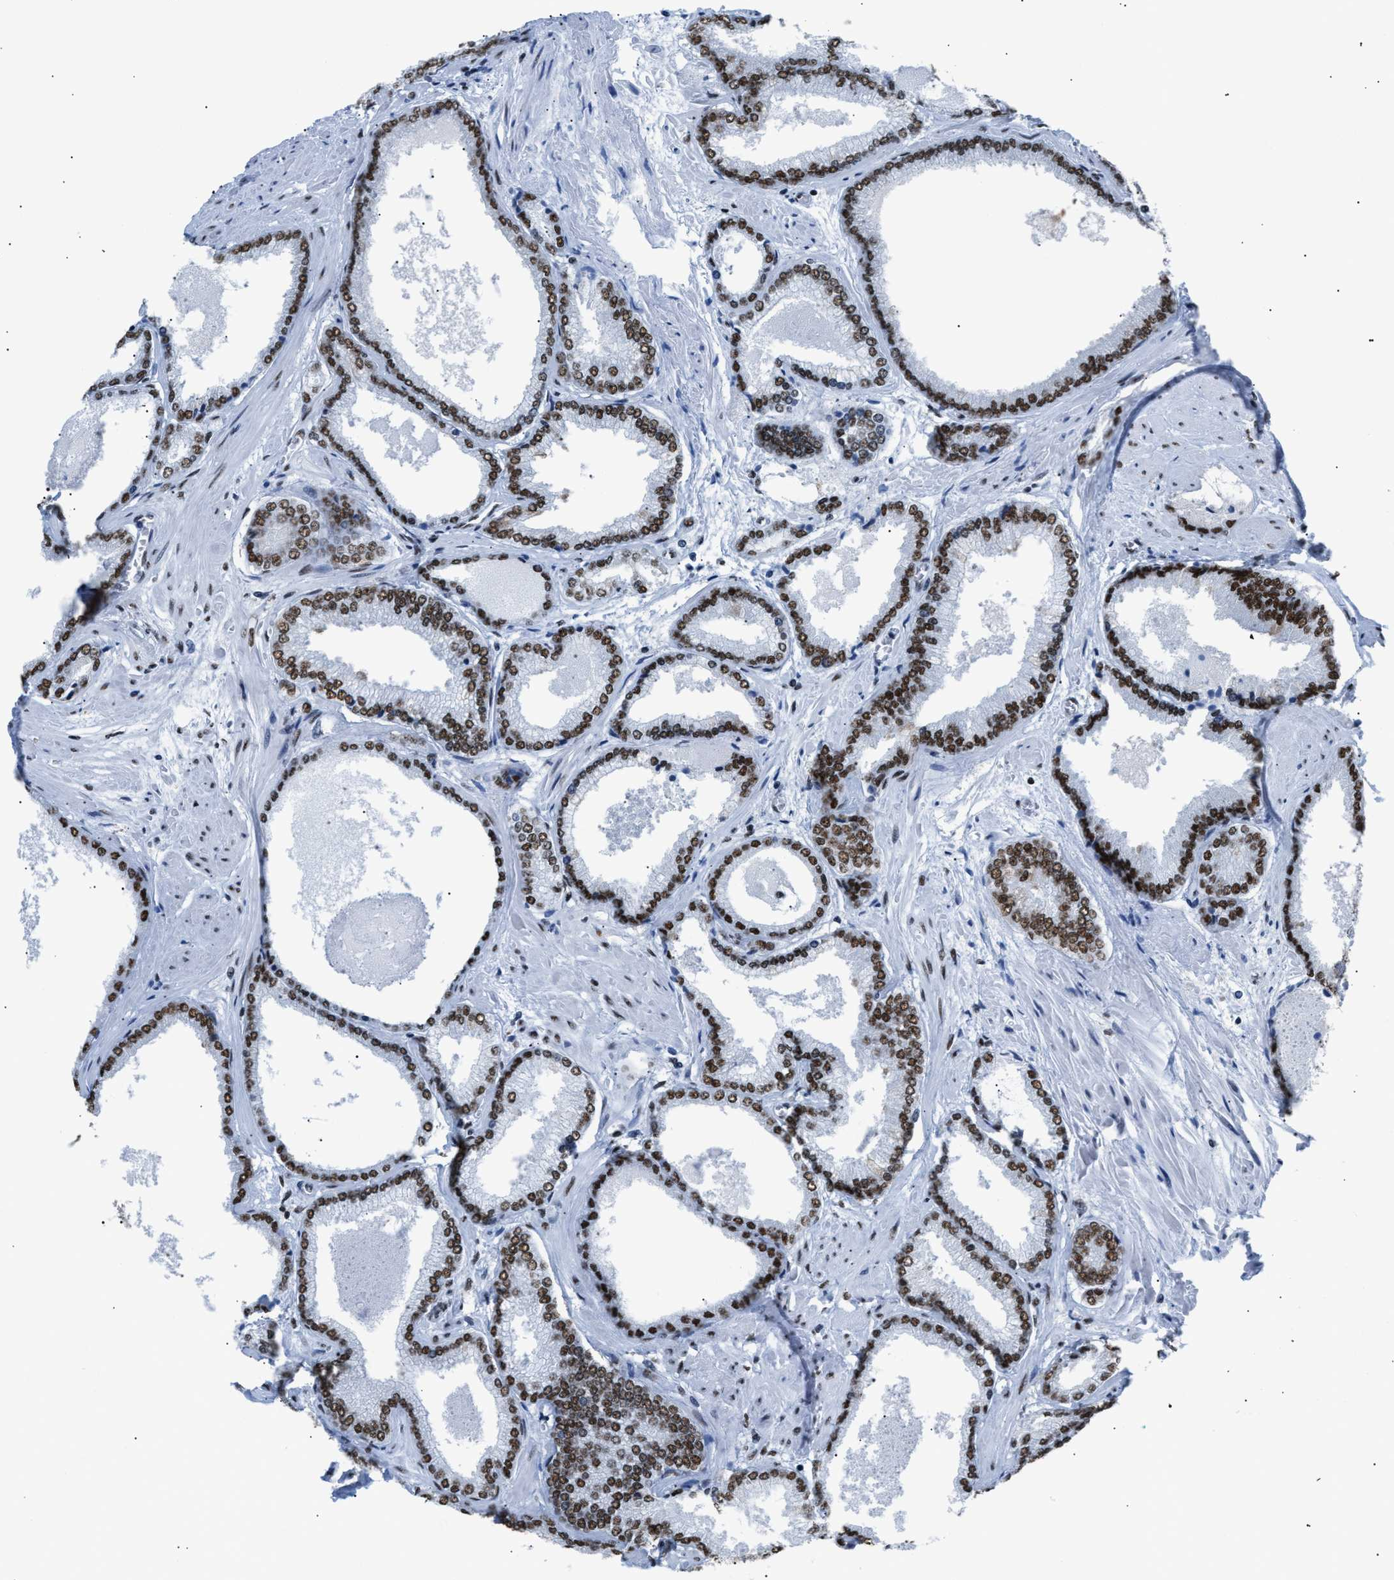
{"staining": {"intensity": "moderate", "quantity": ">75%", "location": "nuclear"}, "tissue": "prostate cancer", "cell_type": "Tumor cells", "image_type": "cancer", "snomed": [{"axis": "morphology", "description": "Adenocarcinoma, High grade"}, {"axis": "topography", "description": "Prostate"}], "caption": "This histopathology image demonstrates adenocarcinoma (high-grade) (prostate) stained with immunohistochemistry to label a protein in brown. The nuclear of tumor cells show moderate positivity for the protein. Nuclei are counter-stained blue.", "gene": "CCAR2", "patient": {"sex": "male", "age": 61}}